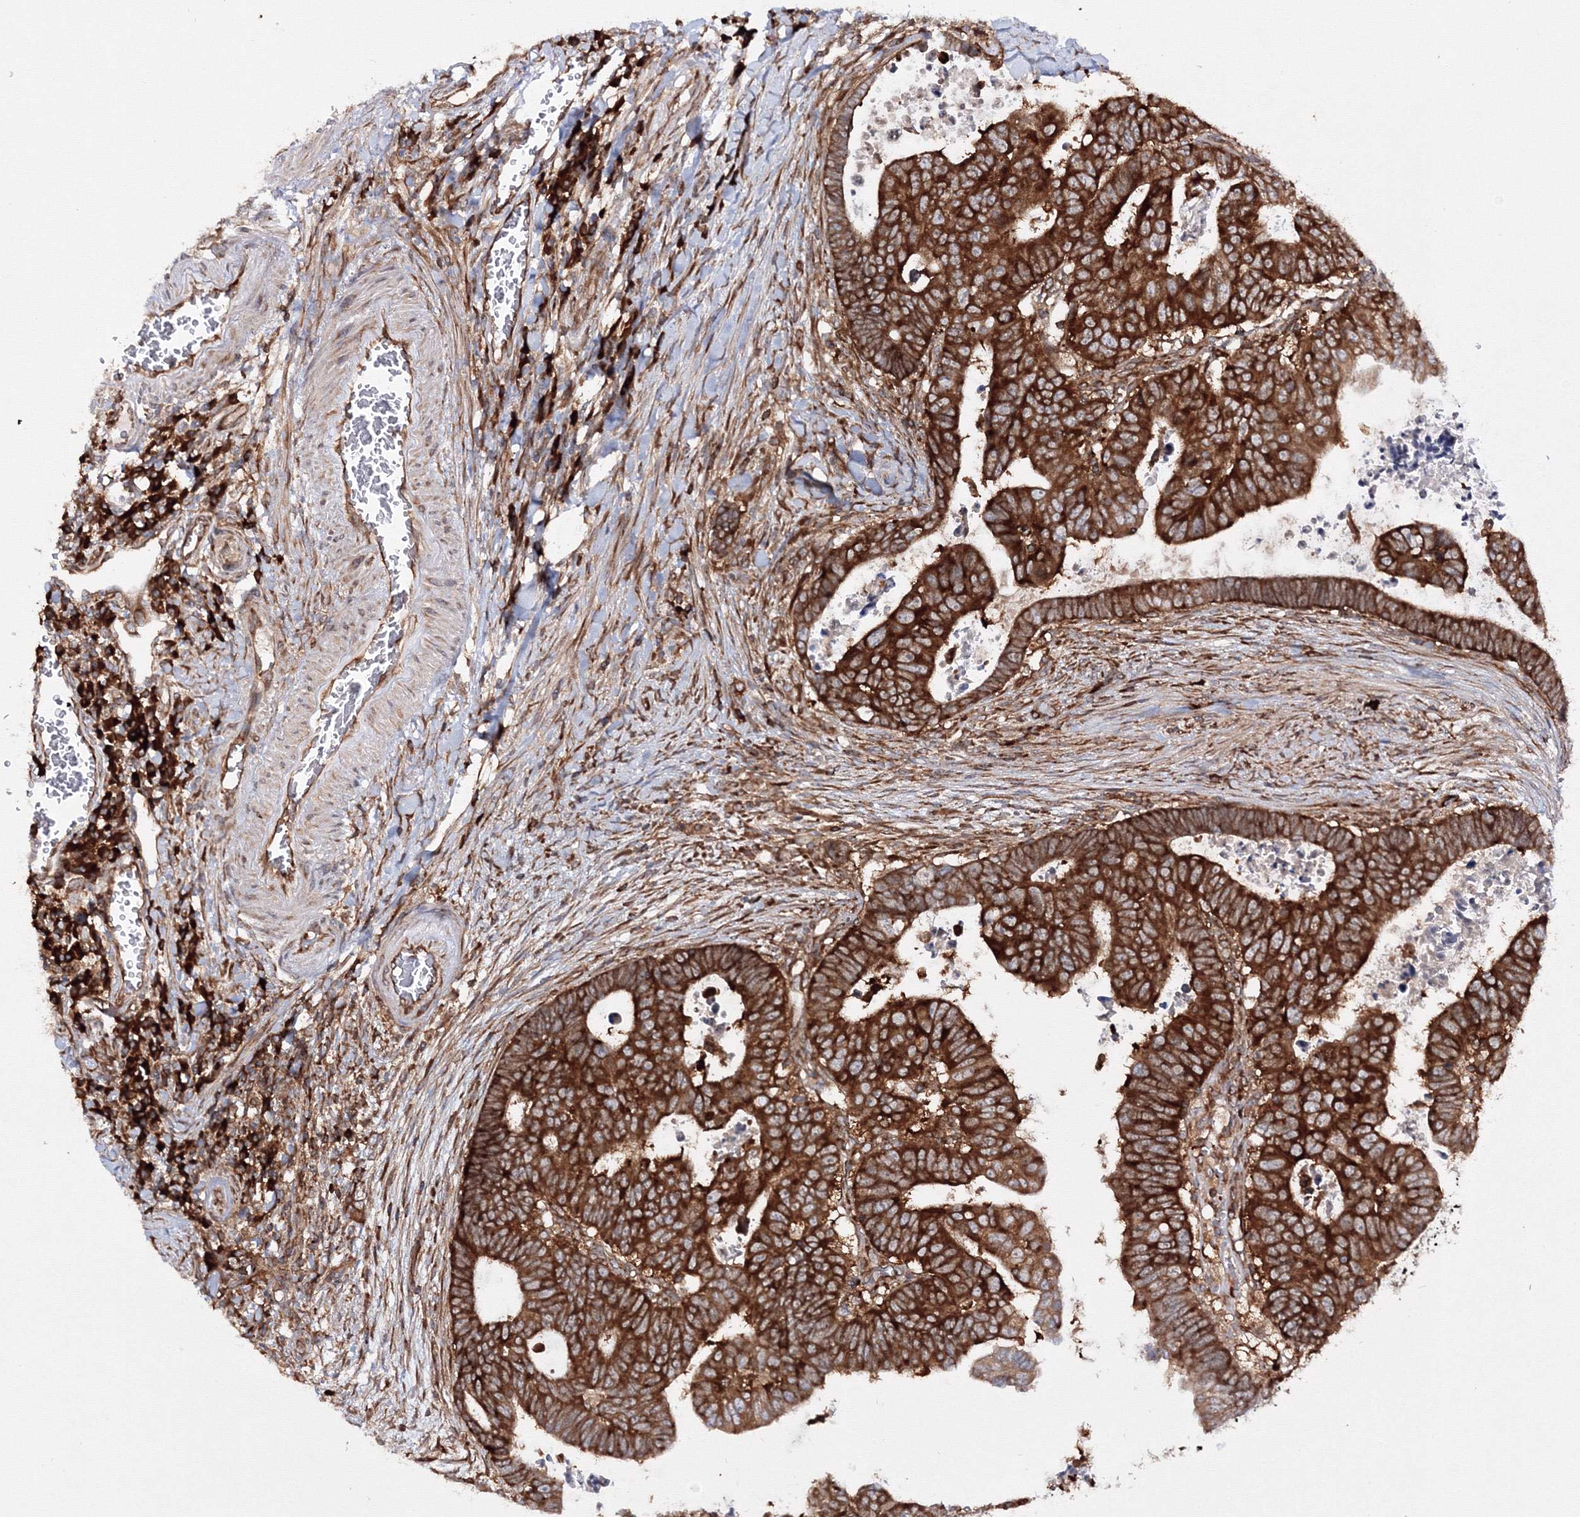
{"staining": {"intensity": "strong", "quantity": ">75%", "location": "cytoplasmic/membranous"}, "tissue": "colorectal cancer", "cell_type": "Tumor cells", "image_type": "cancer", "snomed": [{"axis": "morphology", "description": "Normal tissue, NOS"}, {"axis": "morphology", "description": "Adenocarcinoma, NOS"}, {"axis": "topography", "description": "Rectum"}], "caption": "The immunohistochemical stain shows strong cytoplasmic/membranous positivity in tumor cells of colorectal cancer tissue.", "gene": "HARS1", "patient": {"sex": "female", "age": 65}}